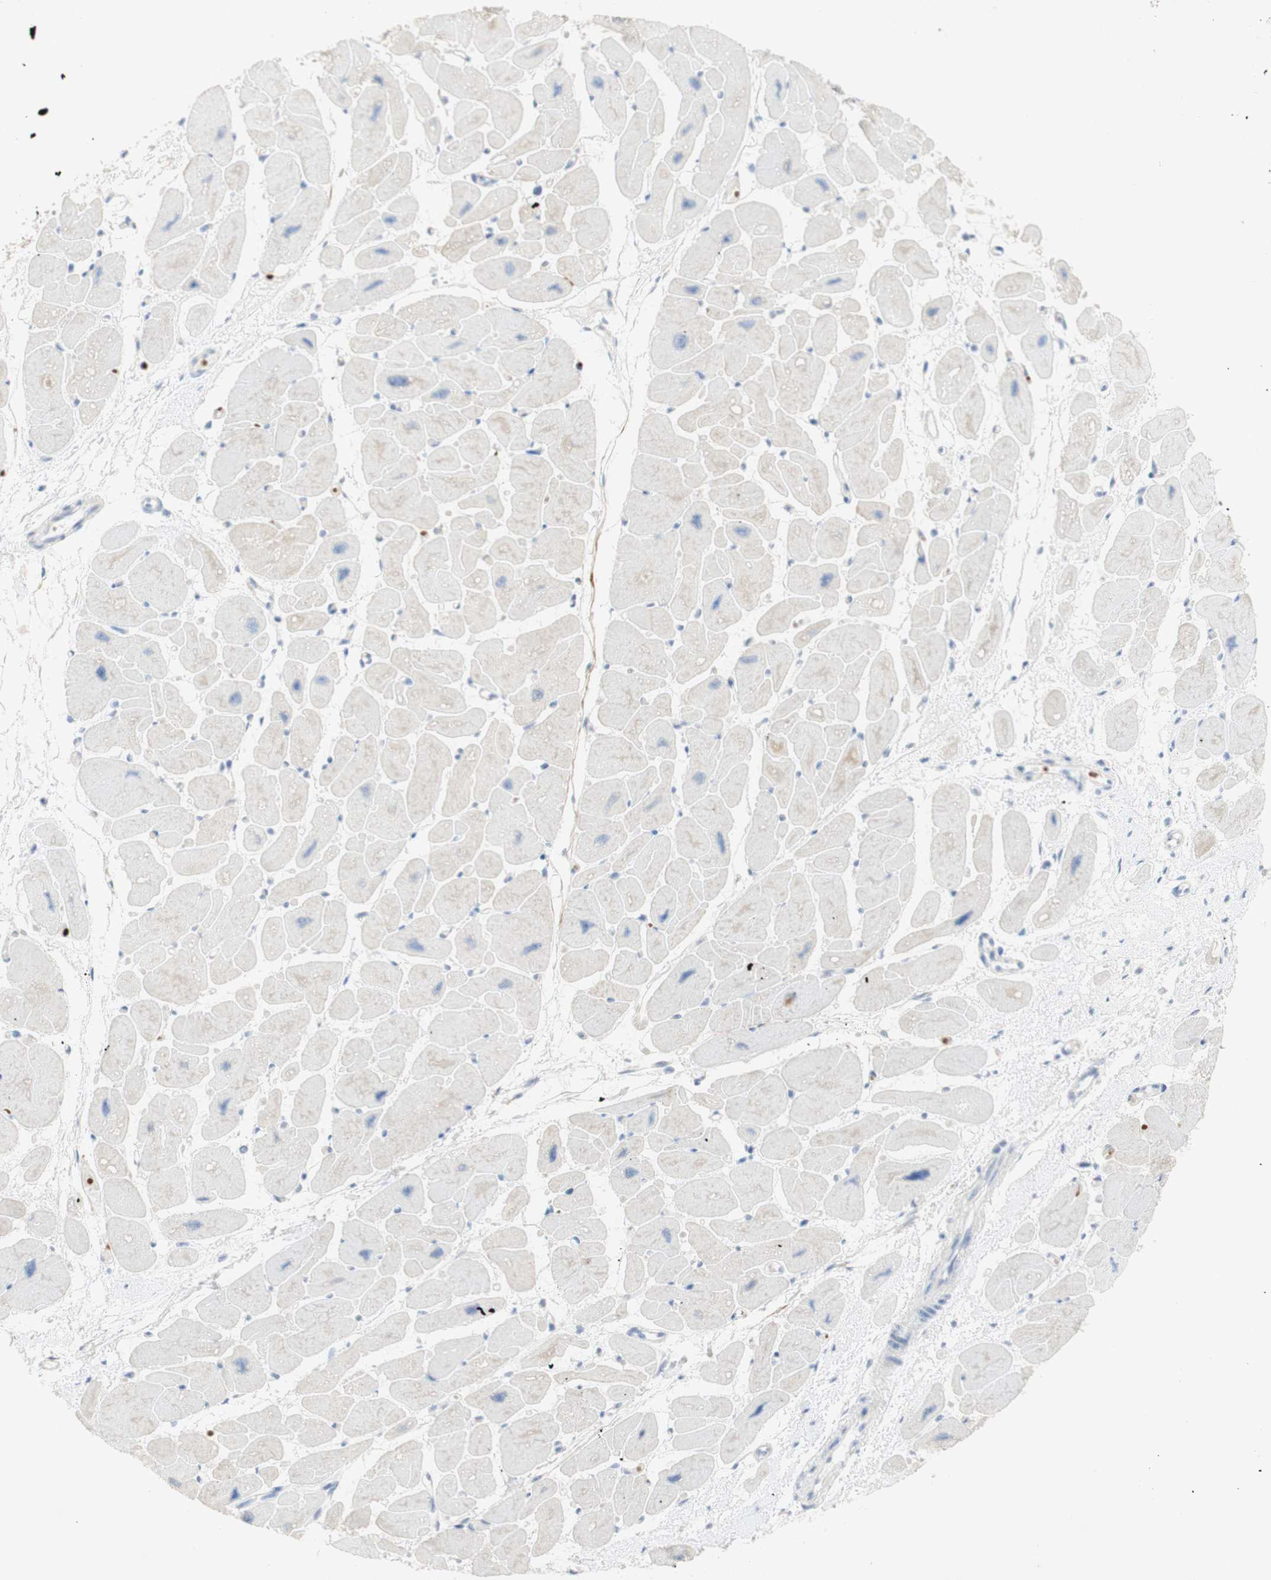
{"staining": {"intensity": "weak", "quantity": "<25%", "location": "cytoplasmic/membranous"}, "tissue": "heart muscle", "cell_type": "Cardiomyocytes", "image_type": "normal", "snomed": [{"axis": "morphology", "description": "Normal tissue, NOS"}, {"axis": "topography", "description": "Heart"}], "caption": "IHC image of unremarkable heart muscle stained for a protein (brown), which displays no positivity in cardiomyocytes.", "gene": "EPO", "patient": {"sex": "female", "age": 54}}